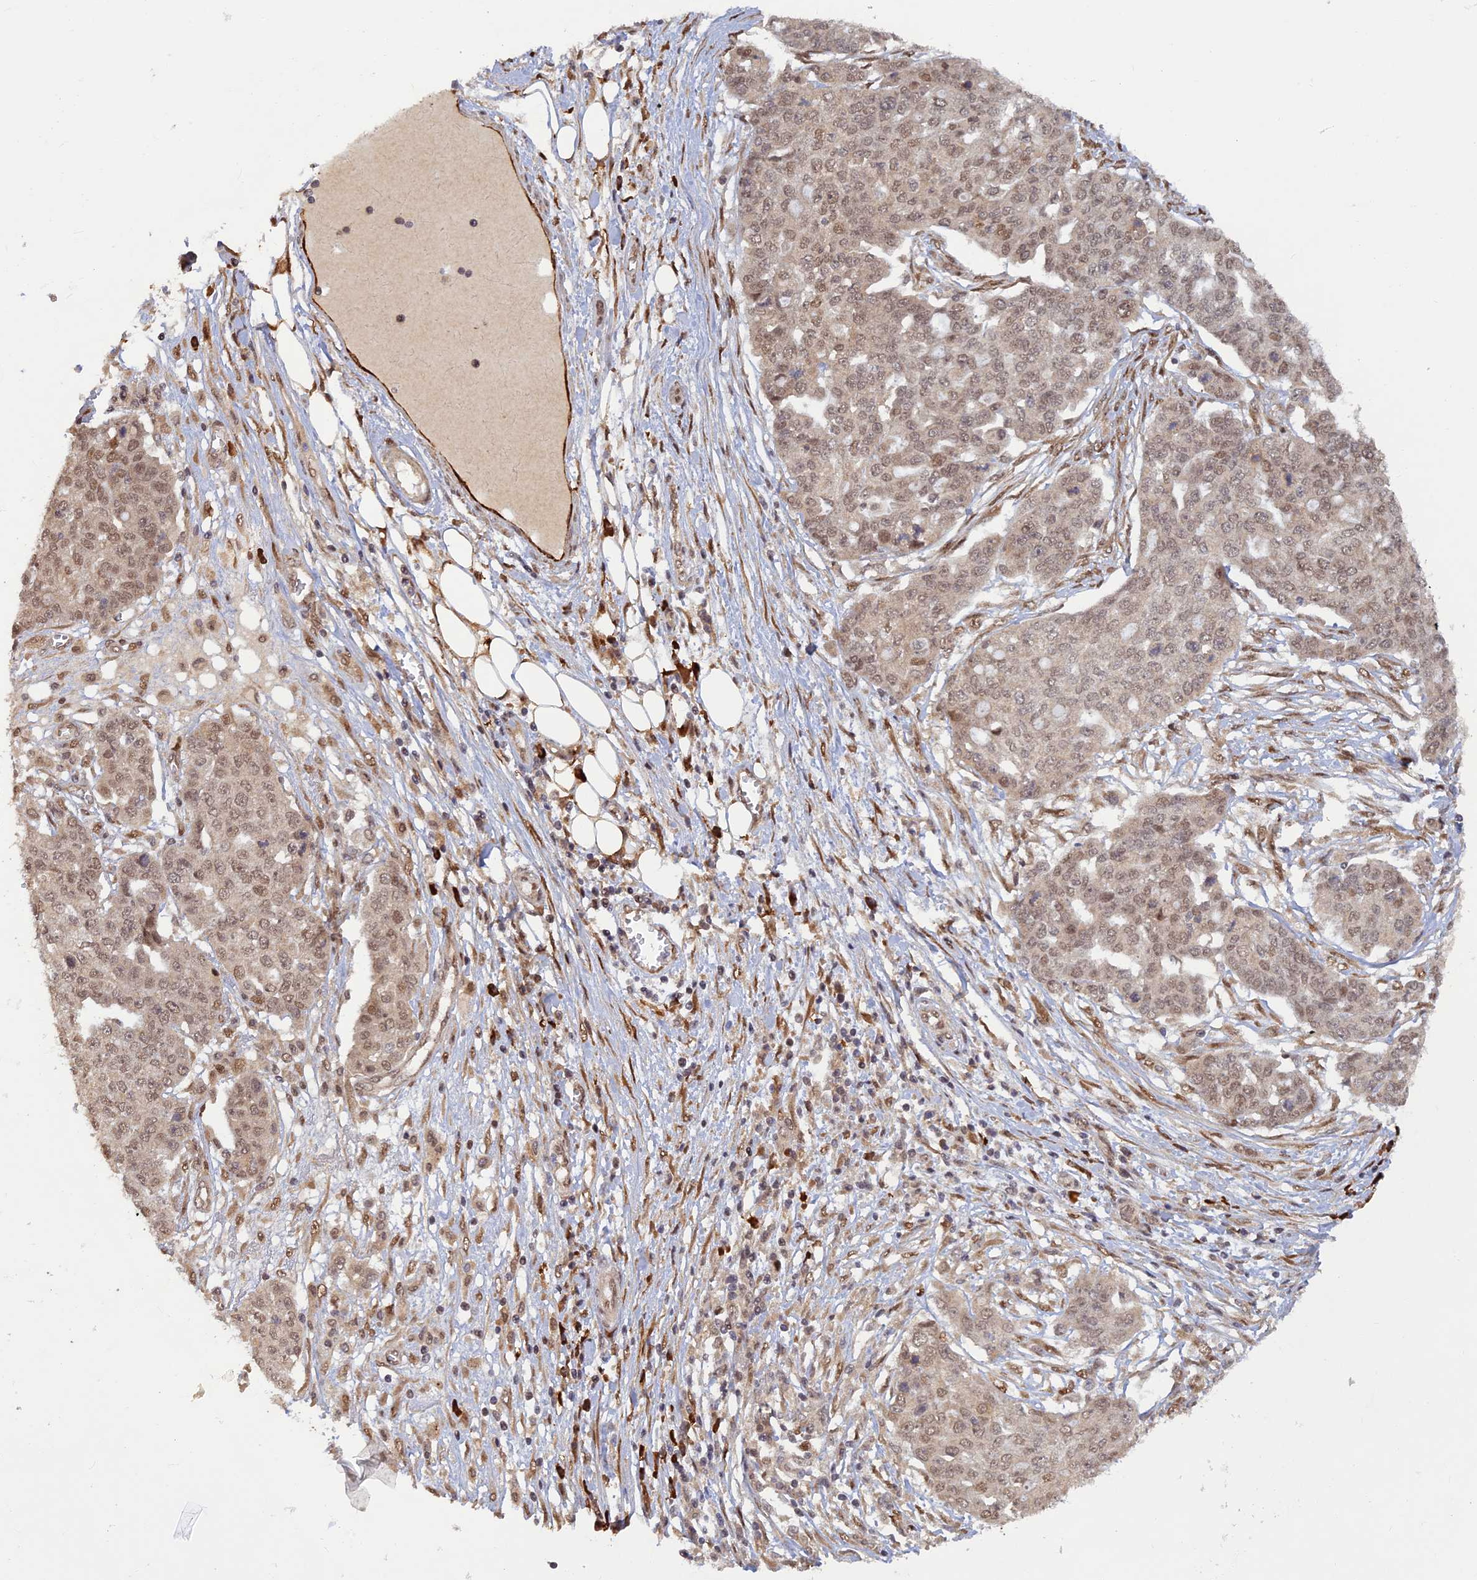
{"staining": {"intensity": "moderate", "quantity": ">75%", "location": "nuclear"}, "tissue": "ovarian cancer", "cell_type": "Tumor cells", "image_type": "cancer", "snomed": [{"axis": "morphology", "description": "Cystadenocarcinoma, serous, NOS"}, {"axis": "topography", "description": "Soft tissue"}, {"axis": "topography", "description": "Ovary"}], "caption": "A photomicrograph of human ovarian serous cystadenocarcinoma stained for a protein shows moderate nuclear brown staining in tumor cells.", "gene": "ZNF565", "patient": {"sex": "female", "age": 57}}